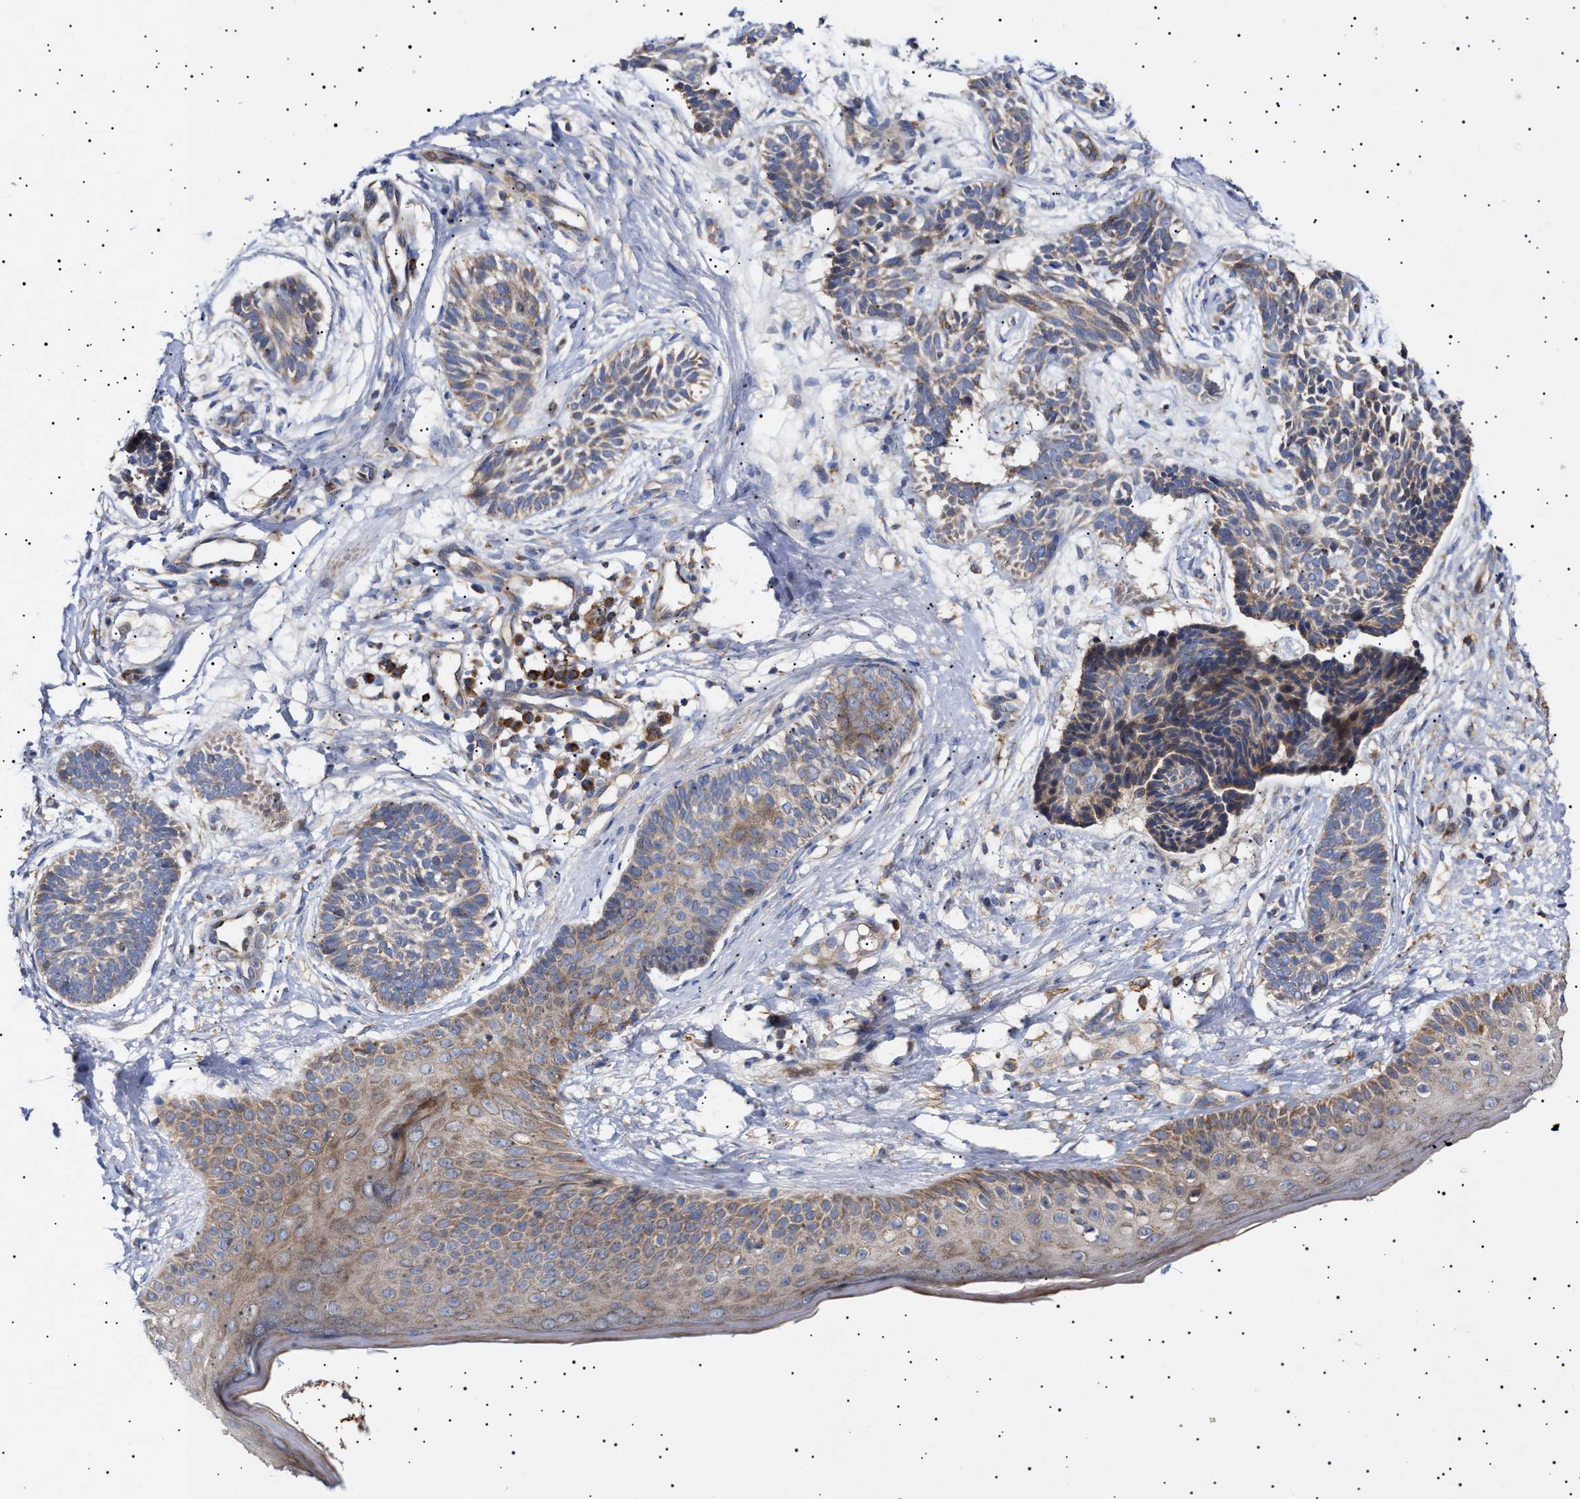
{"staining": {"intensity": "moderate", "quantity": "25%-75%", "location": "cytoplasmic/membranous"}, "tissue": "skin cancer", "cell_type": "Tumor cells", "image_type": "cancer", "snomed": [{"axis": "morphology", "description": "Normal tissue, NOS"}, {"axis": "morphology", "description": "Basal cell carcinoma"}, {"axis": "topography", "description": "Skin"}], "caption": "Brown immunohistochemical staining in skin basal cell carcinoma reveals moderate cytoplasmic/membranous staining in about 25%-75% of tumor cells. The staining is performed using DAB (3,3'-diaminobenzidine) brown chromogen to label protein expression. The nuclei are counter-stained blue using hematoxylin.", "gene": "MRPL10", "patient": {"sex": "male", "age": 63}}